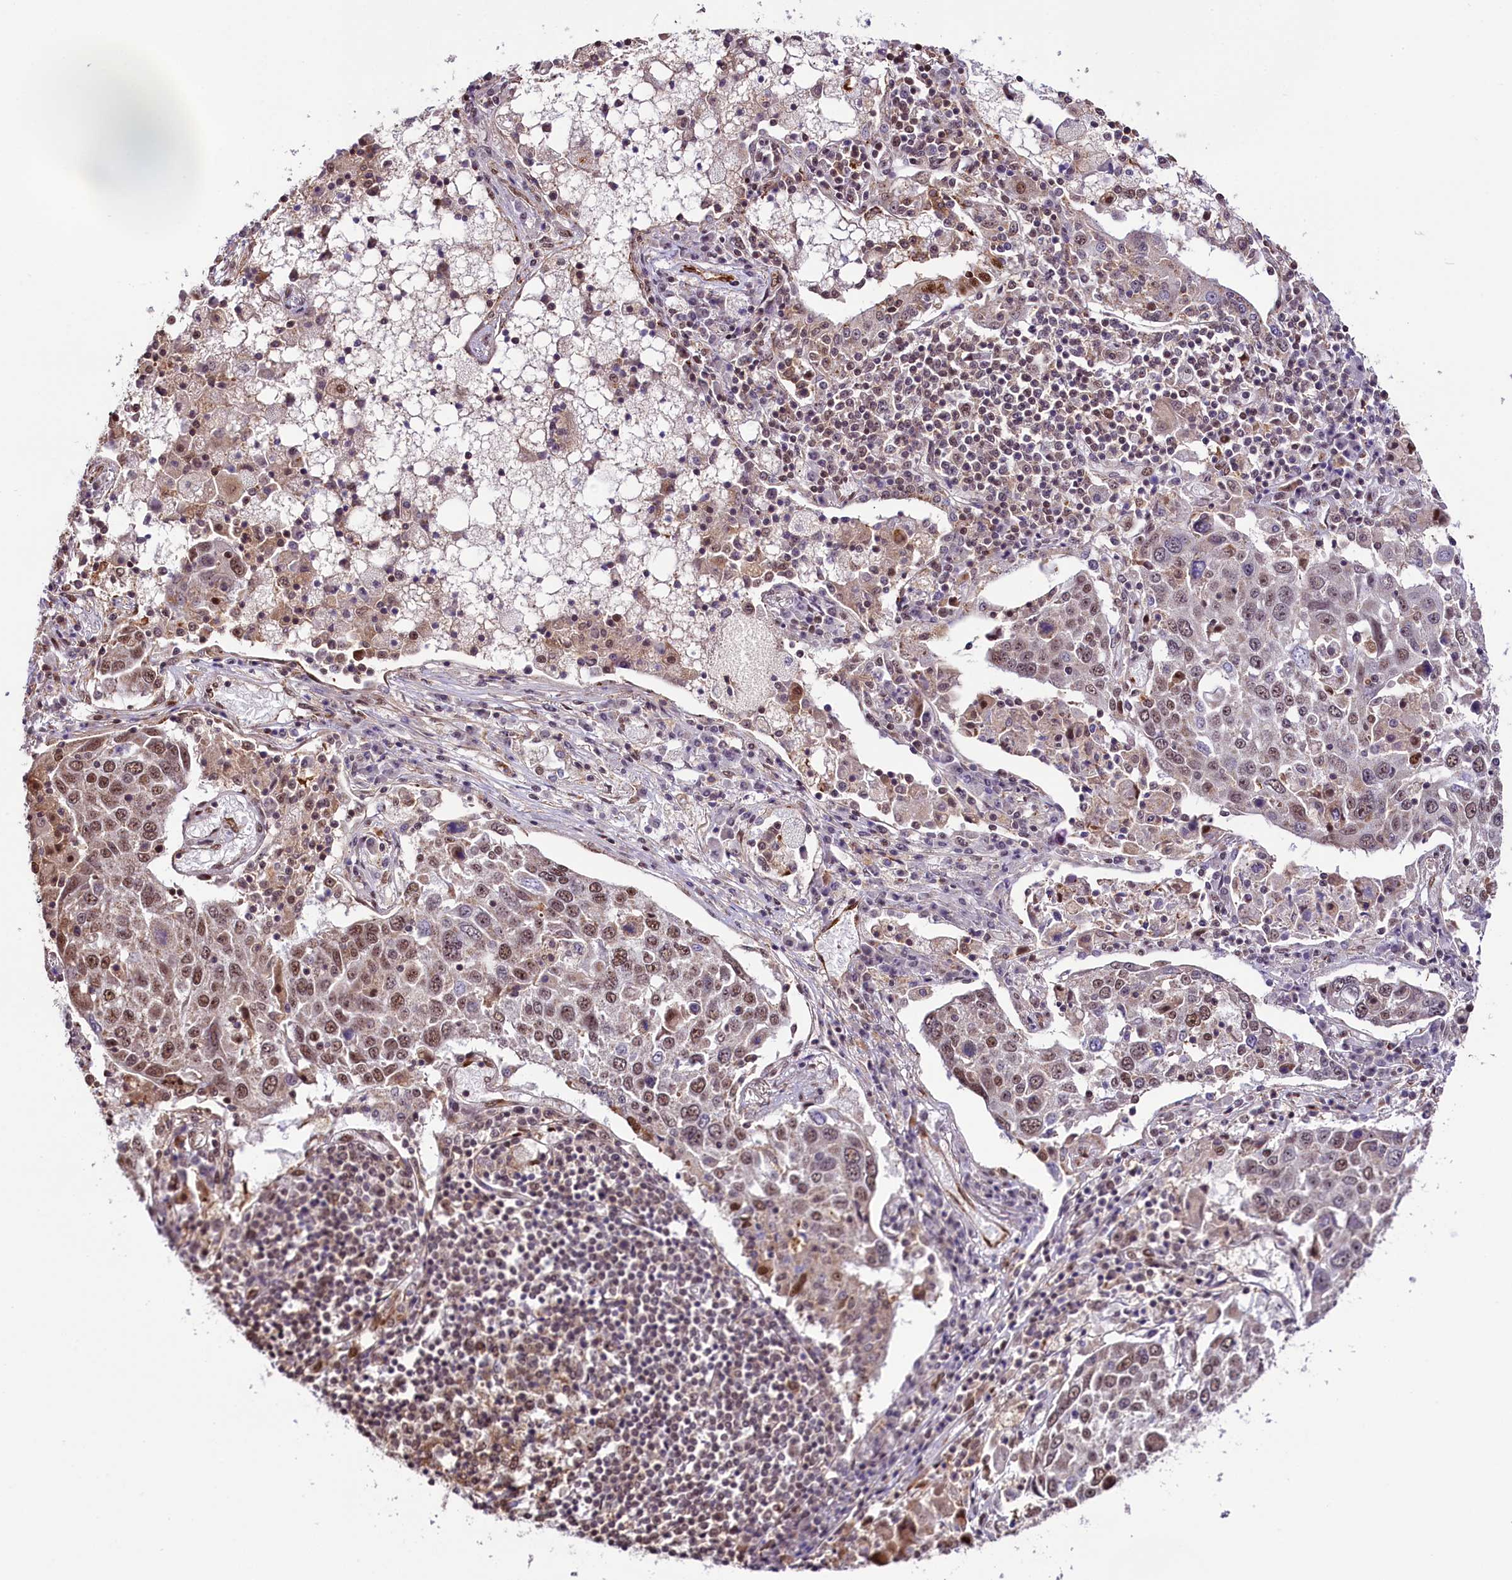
{"staining": {"intensity": "moderate", "quantity": ">75%", "location": "nuclear"}, "tissue": "lung cancer", "cell_type": "Tumor cells", "image_type": "cancer", "snomed": [{"axis": "morphology", "description": "Squamous cell carcinoma, NOS"}, {"axis": "topography", "description": "Lung"}], "caption": "Brown immunohistochemical staining in human squamous cell carcinoma (lung) demonstrates moderate nuclear expression in approximately >75% of tumor cells. (DAB (3,3'-diaminobenzidine) IHC with brightfield microscopy, high magnification).", "gene": "MRPL54", "patient": {"sex": "male", "age": 65}}